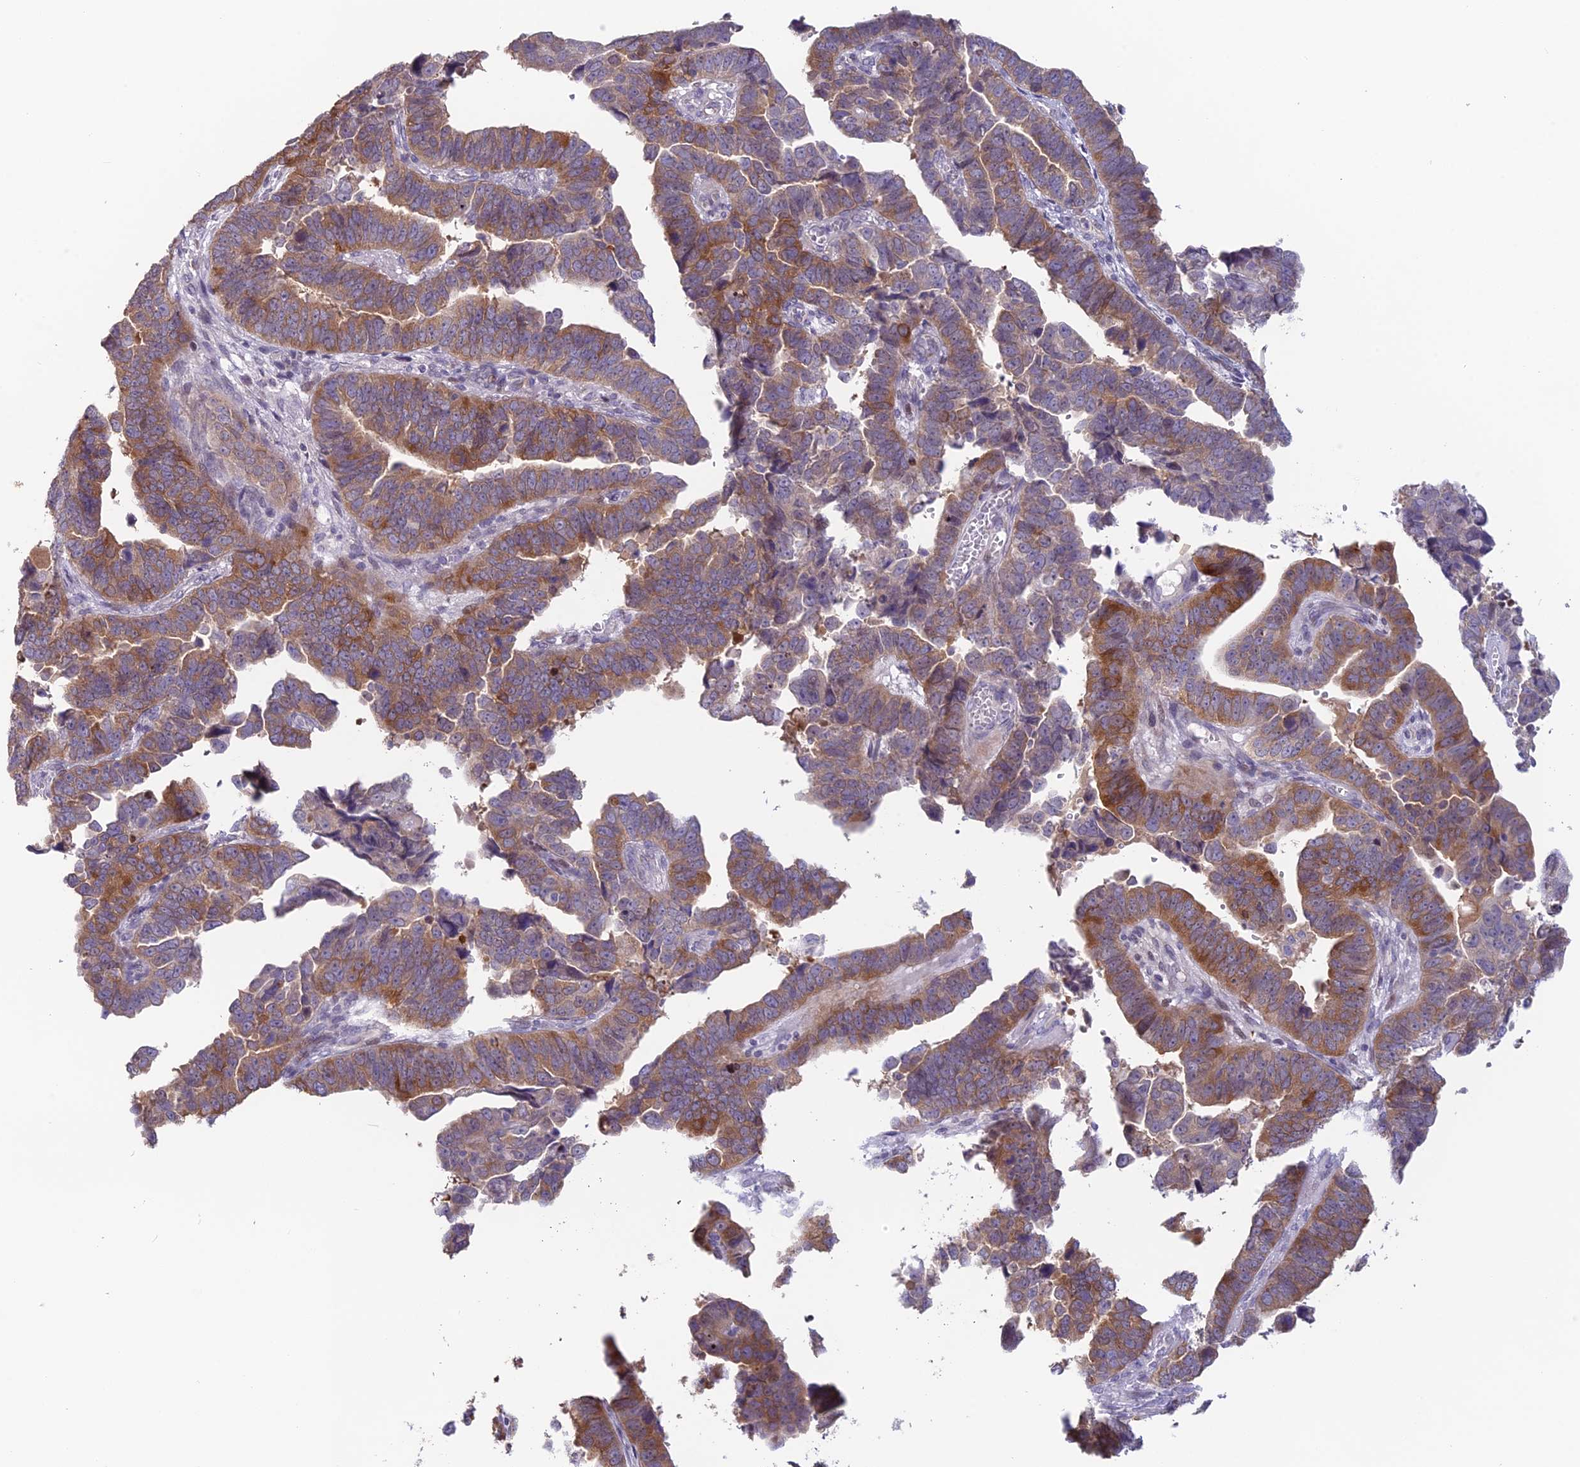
{"staining": {"intensity": "moderate", "quantity": ">75%", "location": "cytoplasmic/membranous"}, "tissue": "endometrial cancer", "cell_type": "Tumor cells", "image_type": "cancer", "snomed": [{"axis": "morphology", "description": "Adenocarcinoma, NOS"}, {"axis": "topography", "description": "Endometrium"}], "caption": "Moderate cytoplasmic/membranous staining for a protein is identified in about >75% of tumor cells of endometrial adenocarcinoma using immunohistochemistry (IHC).", "gene": "TMEM134", "patient": {"sex": "female", "age": 75}}